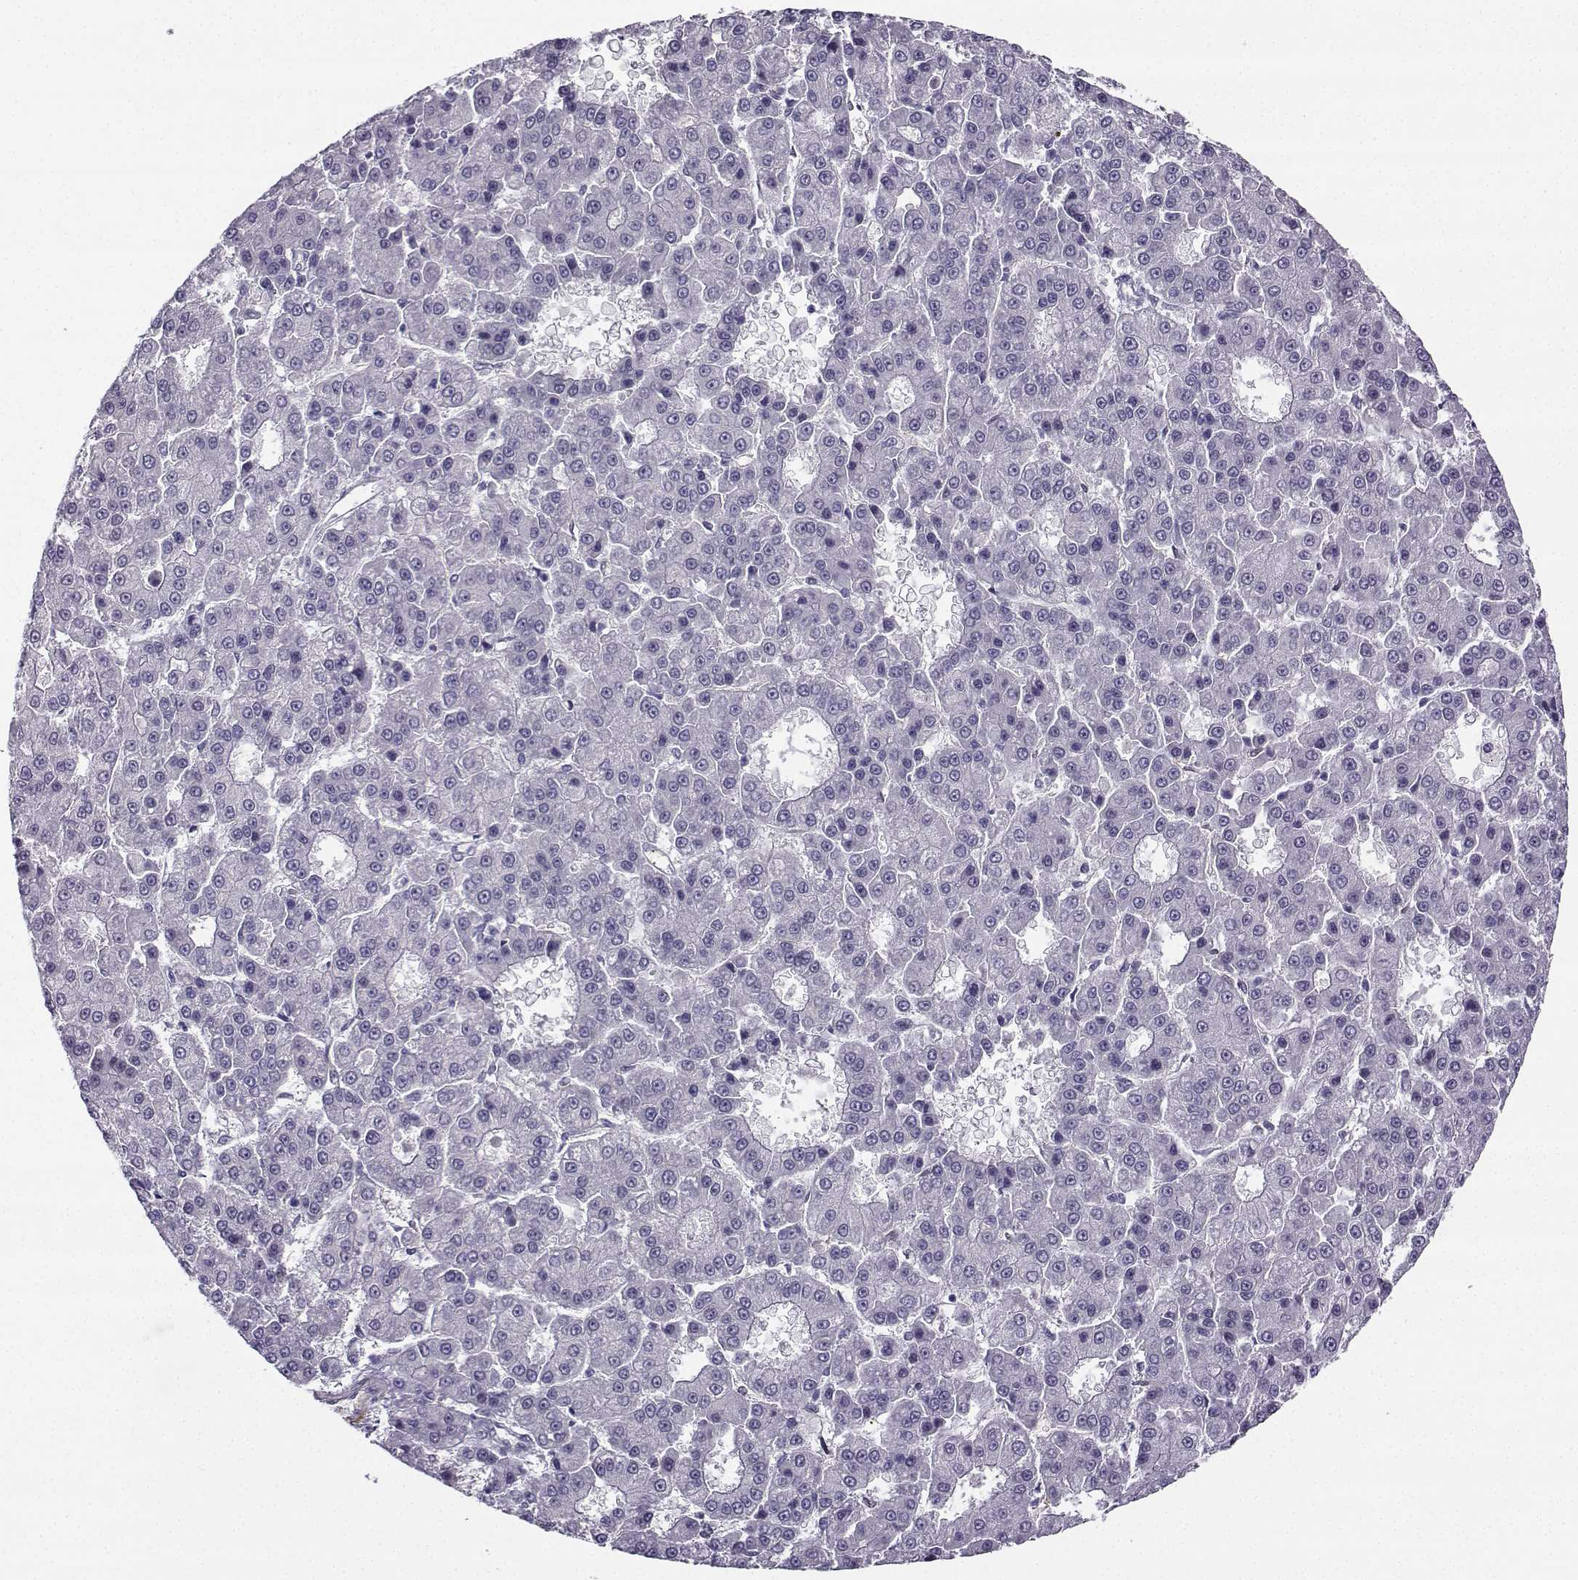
{"staining": {"intensity": "negative", "quantity": "none", "location": "none"}, "tissue": "liver cancer", "cell_type": "Tumor cells", "image_type": "cancer", "snomed": [{"axis": "morphology", "description": "Carcinoma, Hepatocellular, NOS"}, {"axis": "topography", "description": "Liver"}], "caption": "High power microscopy histopathology image of an IHC photomicrograph of liver hepatocellular carcinoma, revealing no significant expression in tumor cells.", "gene": "NQO1", "patient": {"sex": "male", "age": 70}}